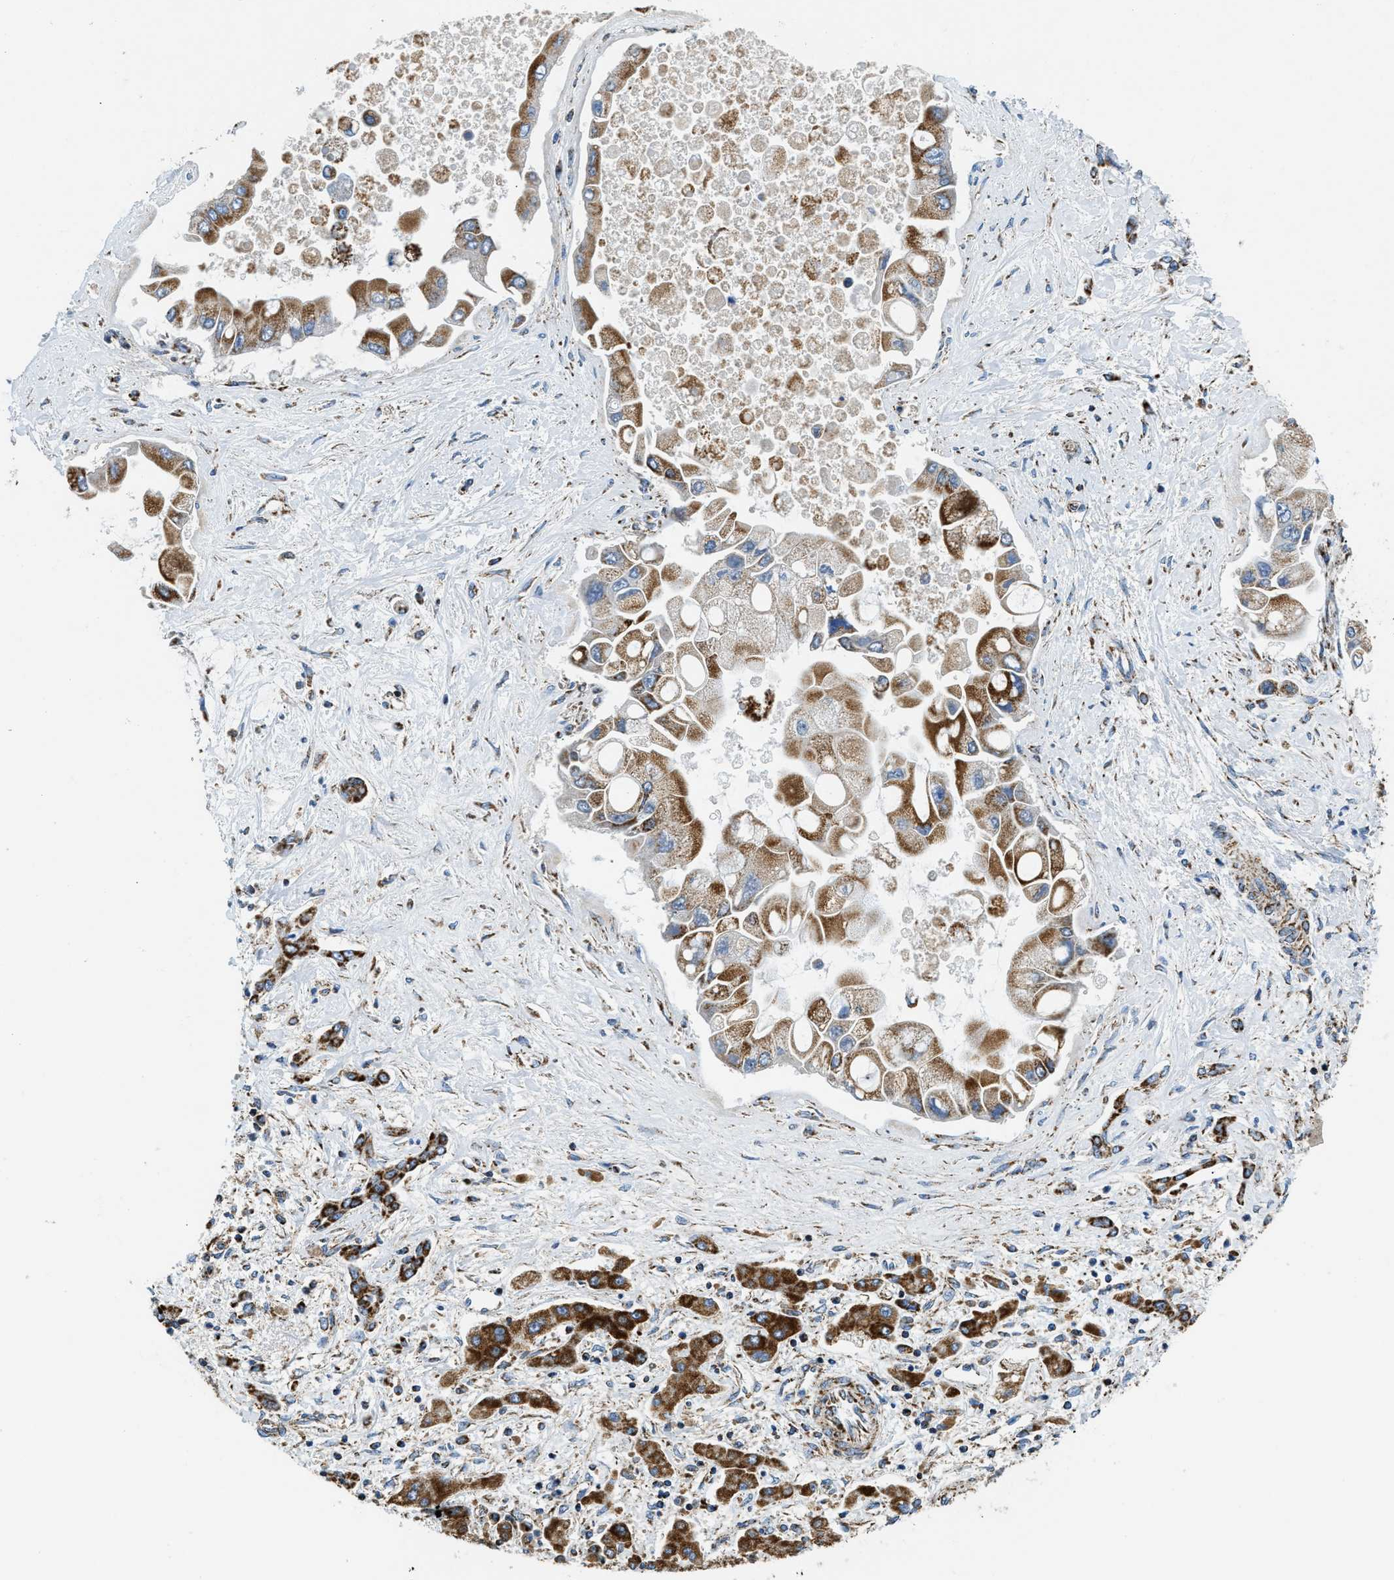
{"staining": {"intensity": "moderate", "quantity": ">75%", "location": "cytoplasmic/membranous"}, "tissue": "liver cancer", "cell_type": "Tumor cells", "image_type": "cancer", "snomed": [{"axis": "morphology", "description": "Cholangiocarcinoma"}, {"axis": "topography", "description": "Liver"}], "caption": "Brown immunohistochemical staining in cholangiocarcinoma (liver) demonstrates moderate cytoplasmic/membranous expression in approximately >75% of tumor cells.", "gene": "STK33", "patient": {"sex": "male", "age": 50}}